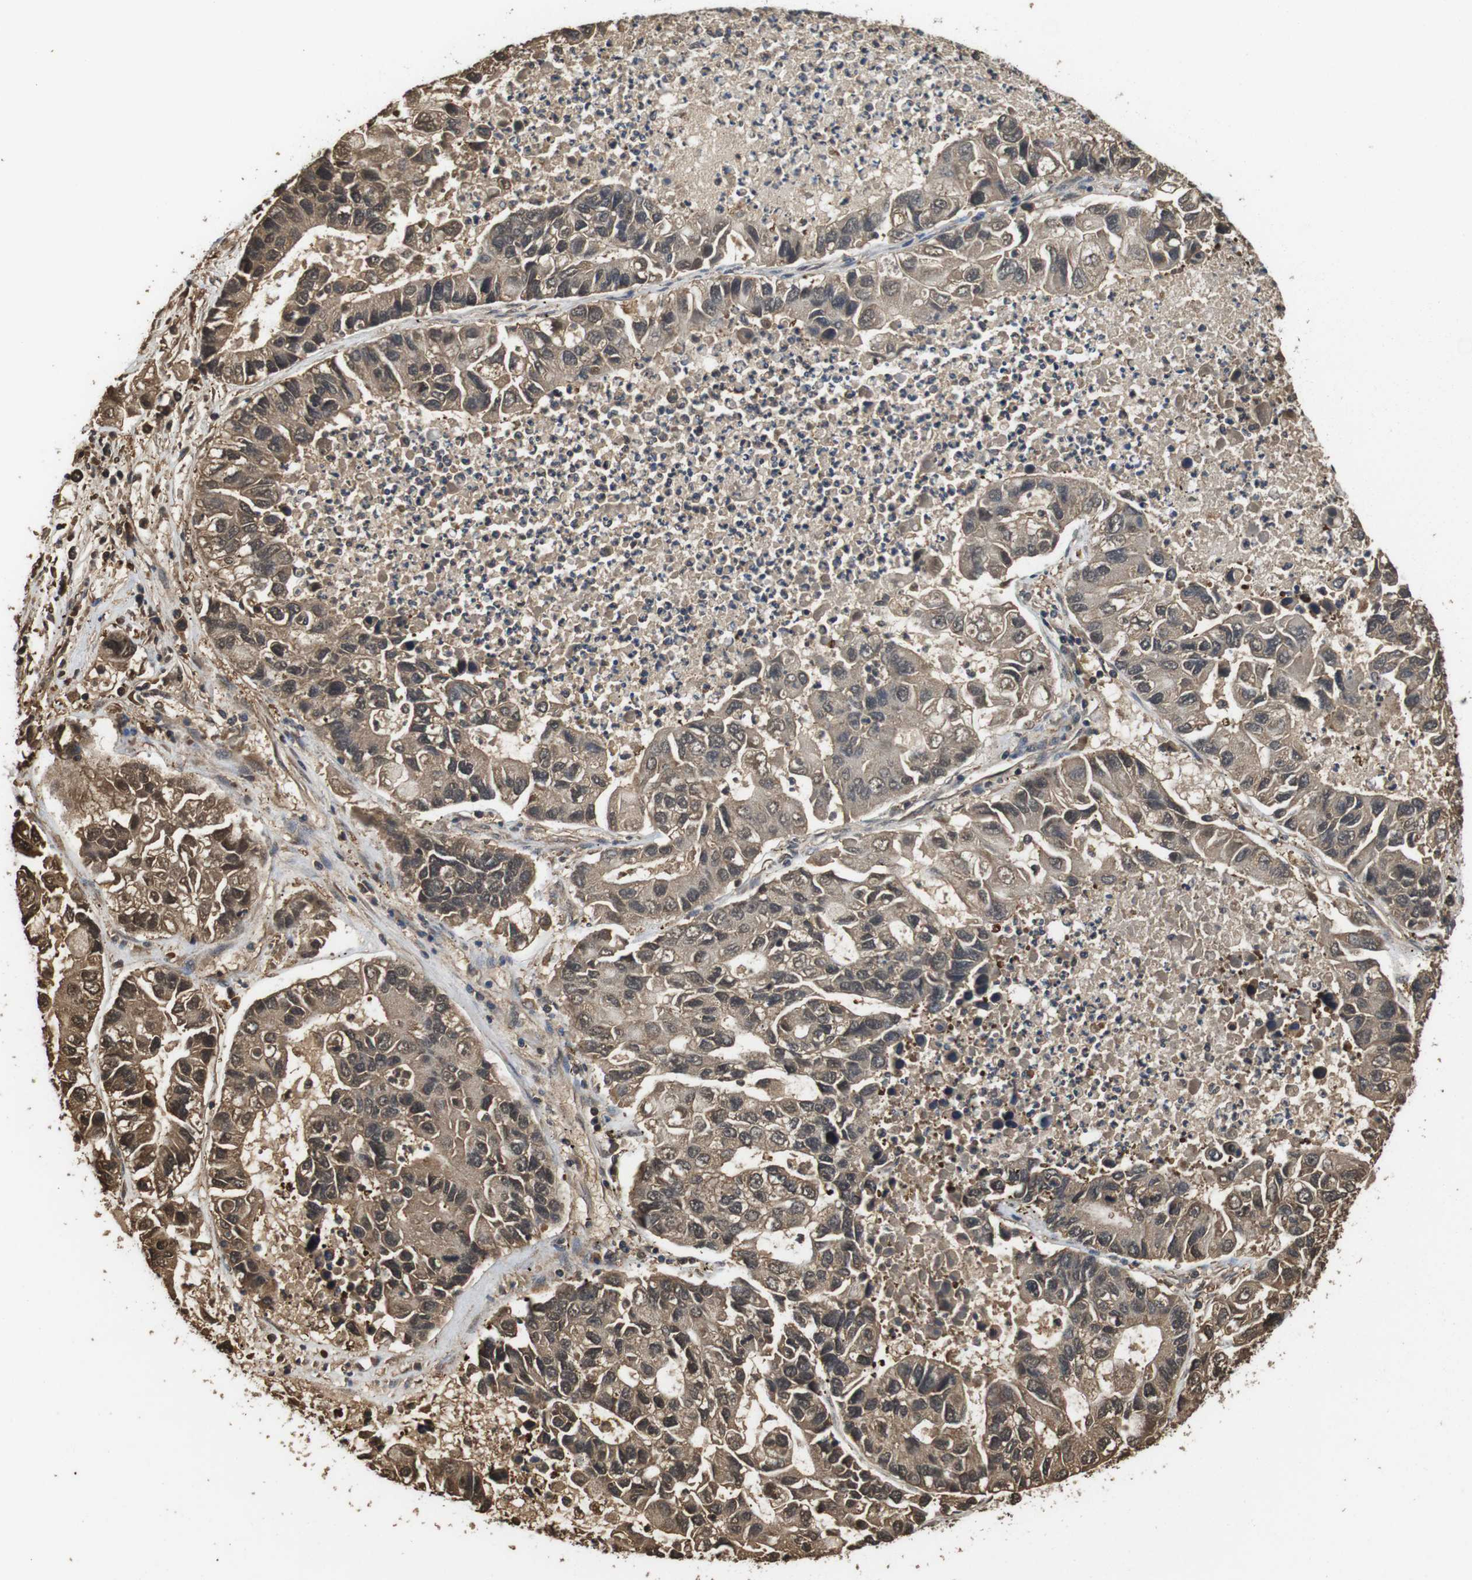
{"staining": {"intensity": "moderate", "quantity": ">75%", "location": "cytoplasmic/membranous,nuclear"}, "tissue": "lung cancer", "cell_type": "Tumor cells", "image_type": "cancer", "snomed": [{"axis": "morphology", "description": "Adenocarcinoma, NOS"}, {"axis": "topography", "description": "Lung"}], "caption": "Lung adenocarcinoma was stained to show a protein in brown. There is medium levels of moderate cytoplasmic/membranous and nuclear positivity in about >75% of tumor cells. The protein is stained brown, and the nuclei are stained in blue (DAB IHC with brightfield microscopy, high magnification).", "gene": "LDHA", "patient": {"sex": "female", "age": 51}}